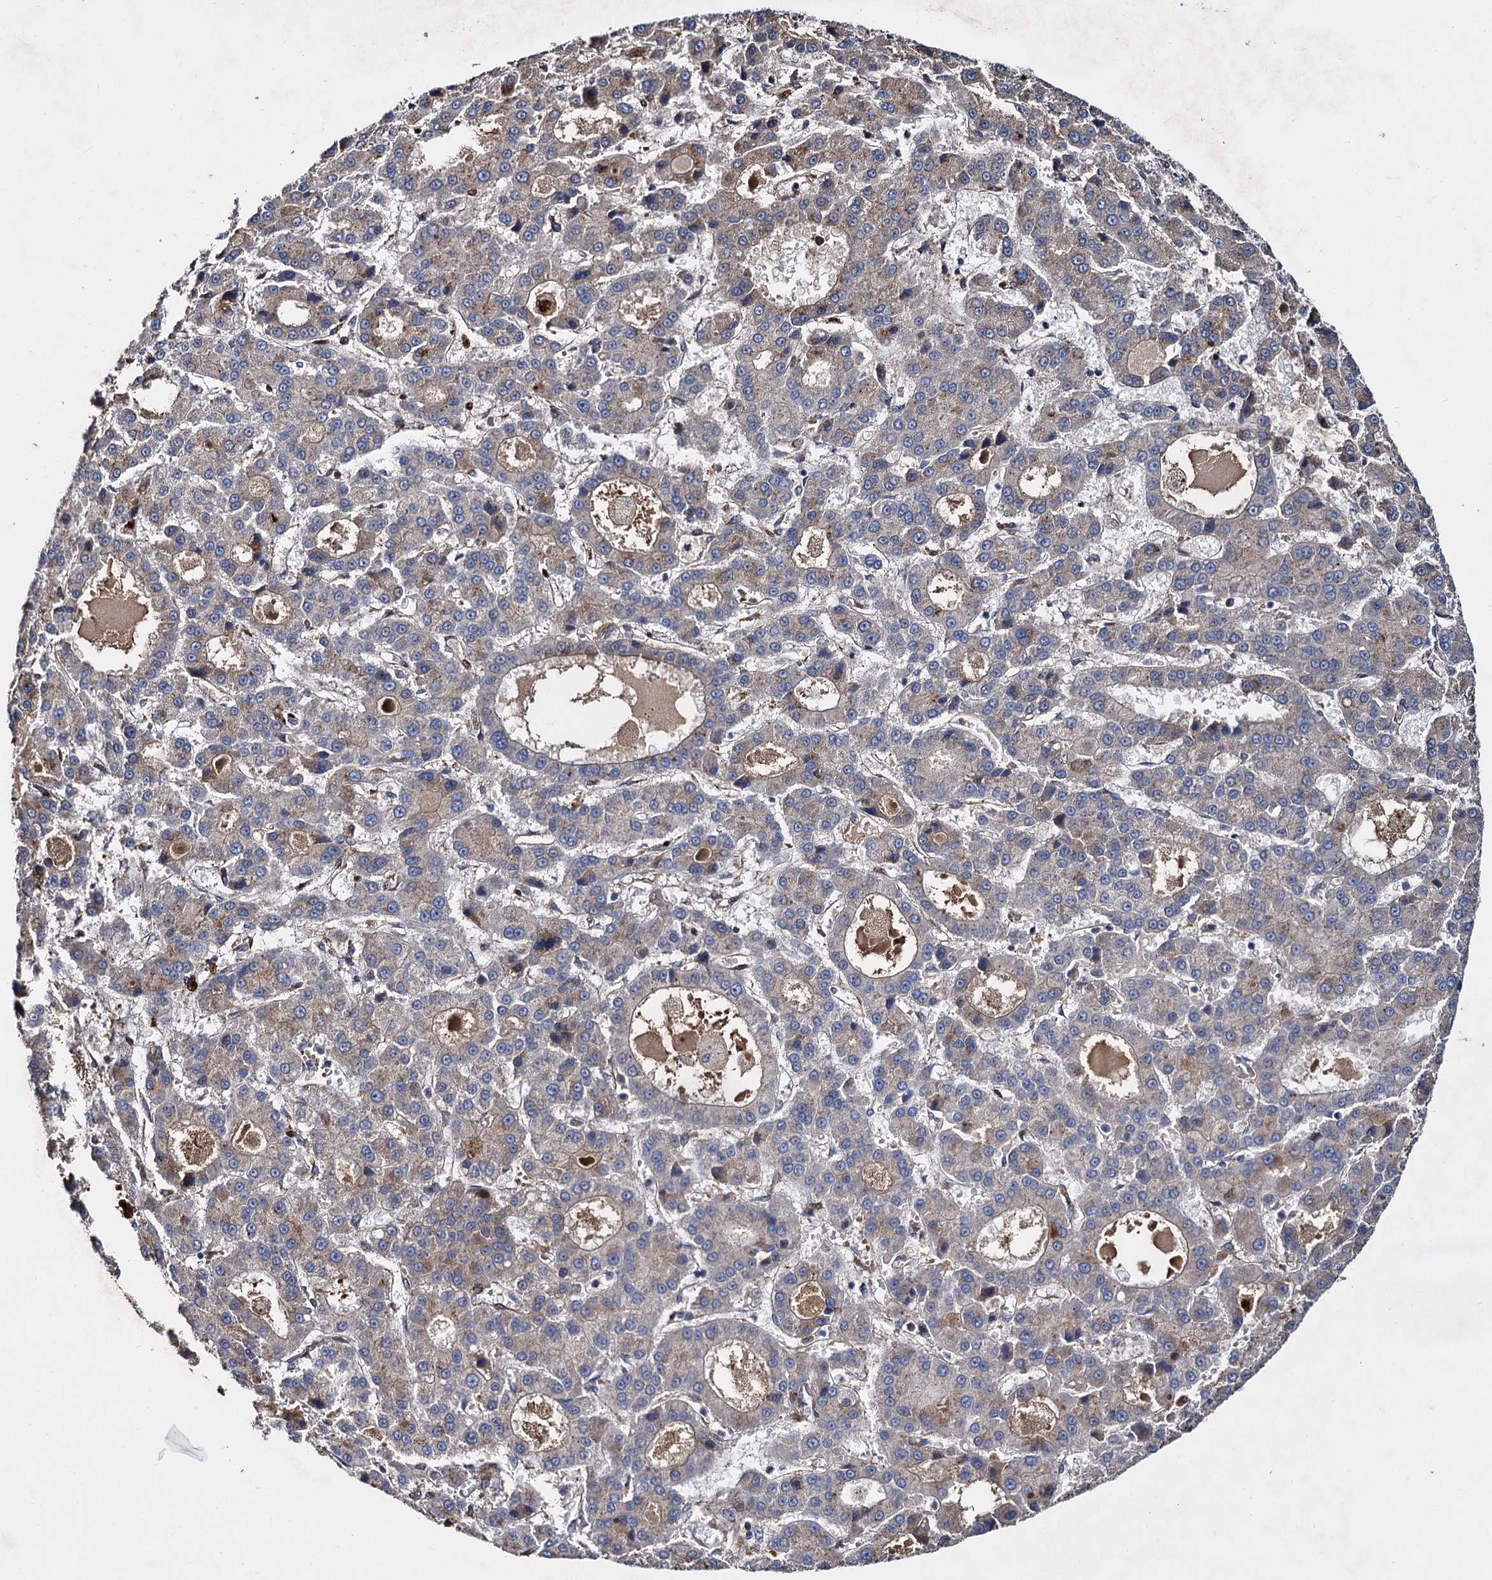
{"staining": {"intensity": "weak", "quantity": "<25%", "location": "cytoplasmic/membranous"}, "tissue": "liver cancer", "cell_type": "Tumor cells", "image_type": "cancer", "snomed": [{"axis": "morphology", "description": "Carcinoma, Hepatocellular, NOS"}, {"axis": "topography", "description": "Liver"}], "caption": "This is a histopathology image of IHC staining of liver cancer, which shows no positivity in tumor cells. (Brightfield microscopy of DAB immunohistochemistry (IHC) at high magnification).", "gene": "ISM2", "patient": {"sex": "male", "age": 70}}